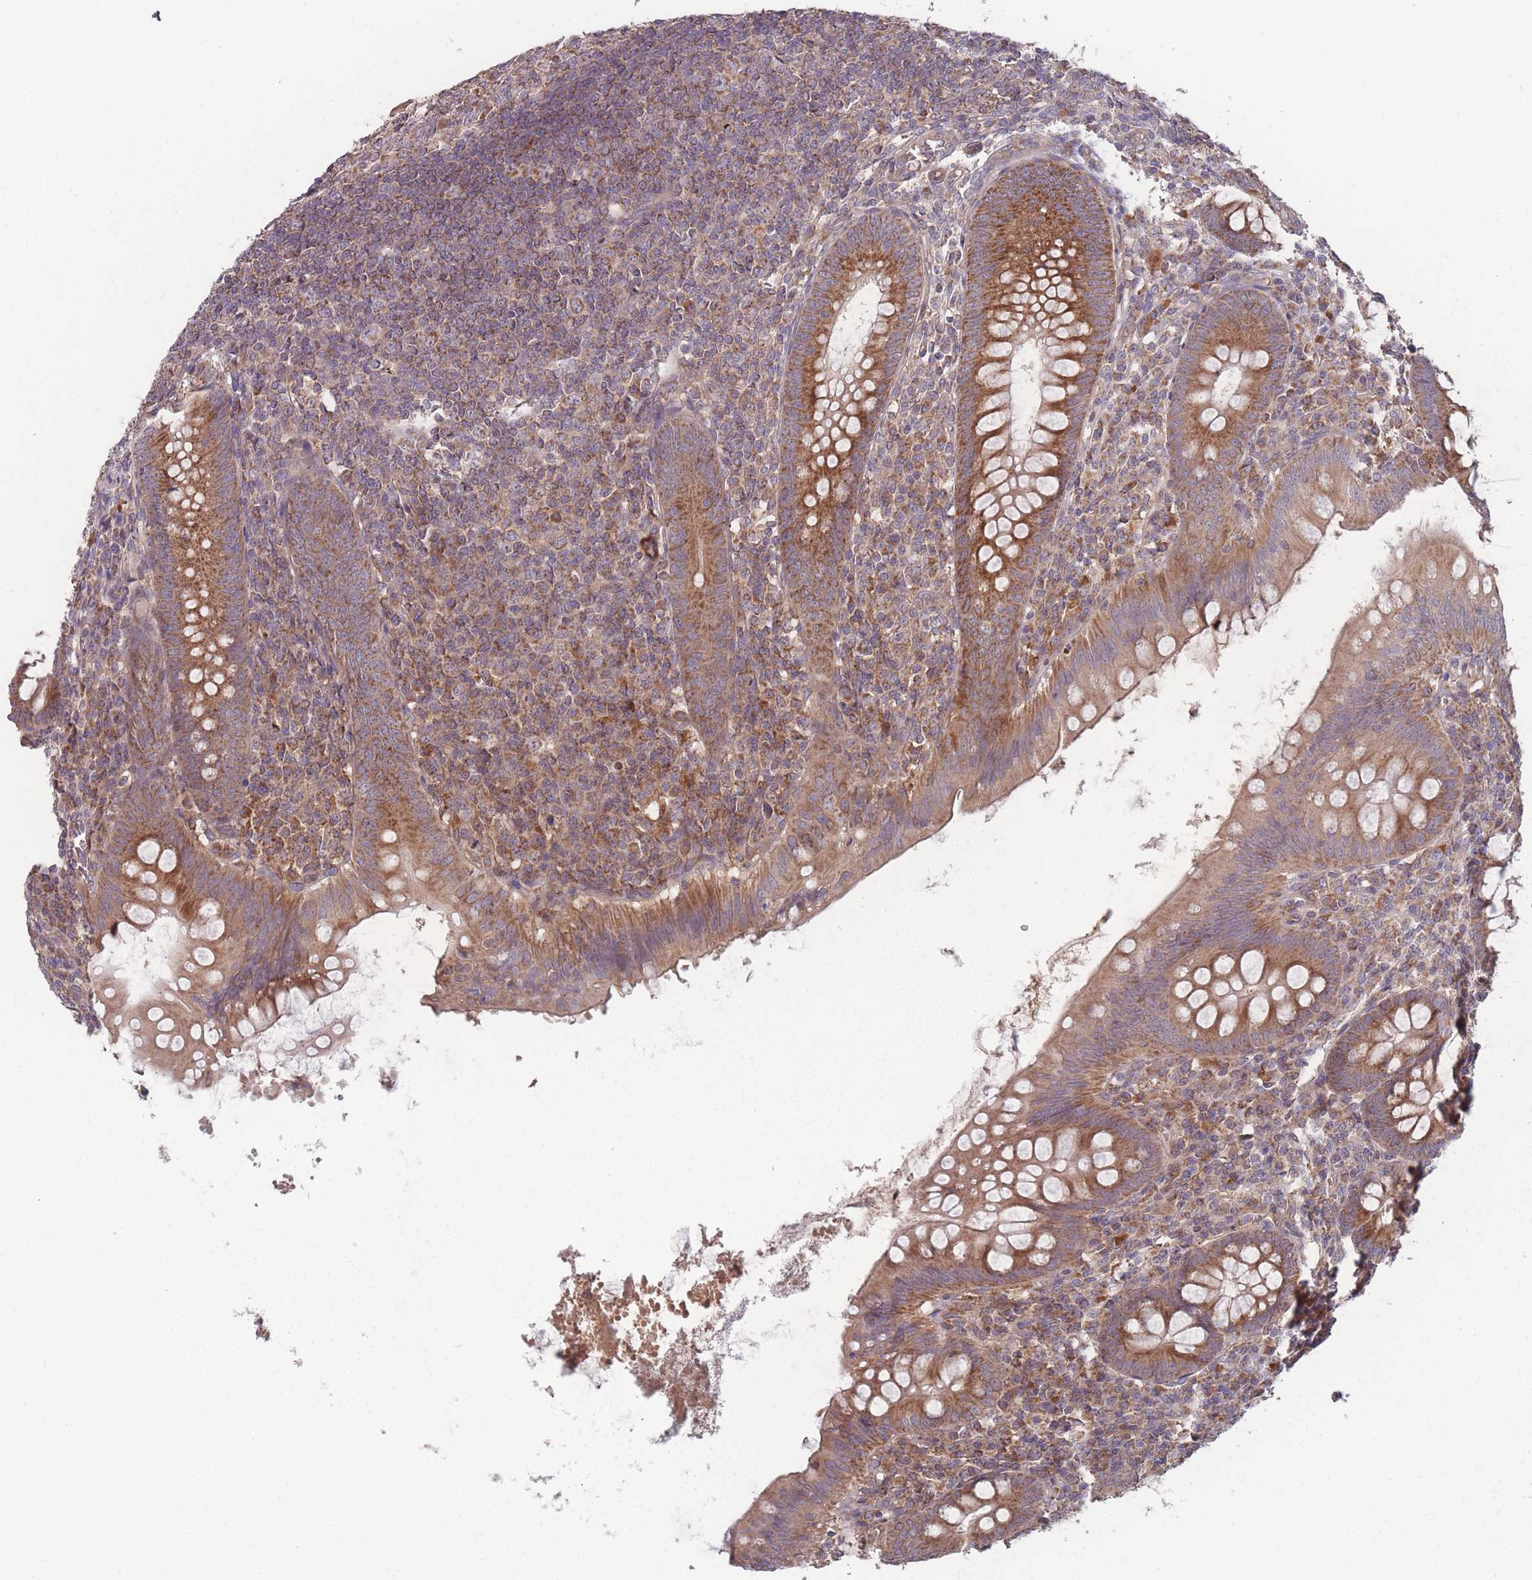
{"staining": {"intensity": "moderate", "quantity": ">75%", "location": "cytoplasmic/membranous"}, "tissue": "appendix", "cell_type": "Glandular cells", "image_type": "normal", "snomed": [{"axis": "morphology", "description": "Normal tissue, NOS"}, {"axis": "topography", "description": "Appendix"}], "caption": "This is an image of immunohistochemistry staining of unremarkable appendix, which shows moderate expression in the cytoplasmic/membranous of glandular cells.", "gene": "ATP5MGL", "patient": {"sex": "male", "age": 56}}